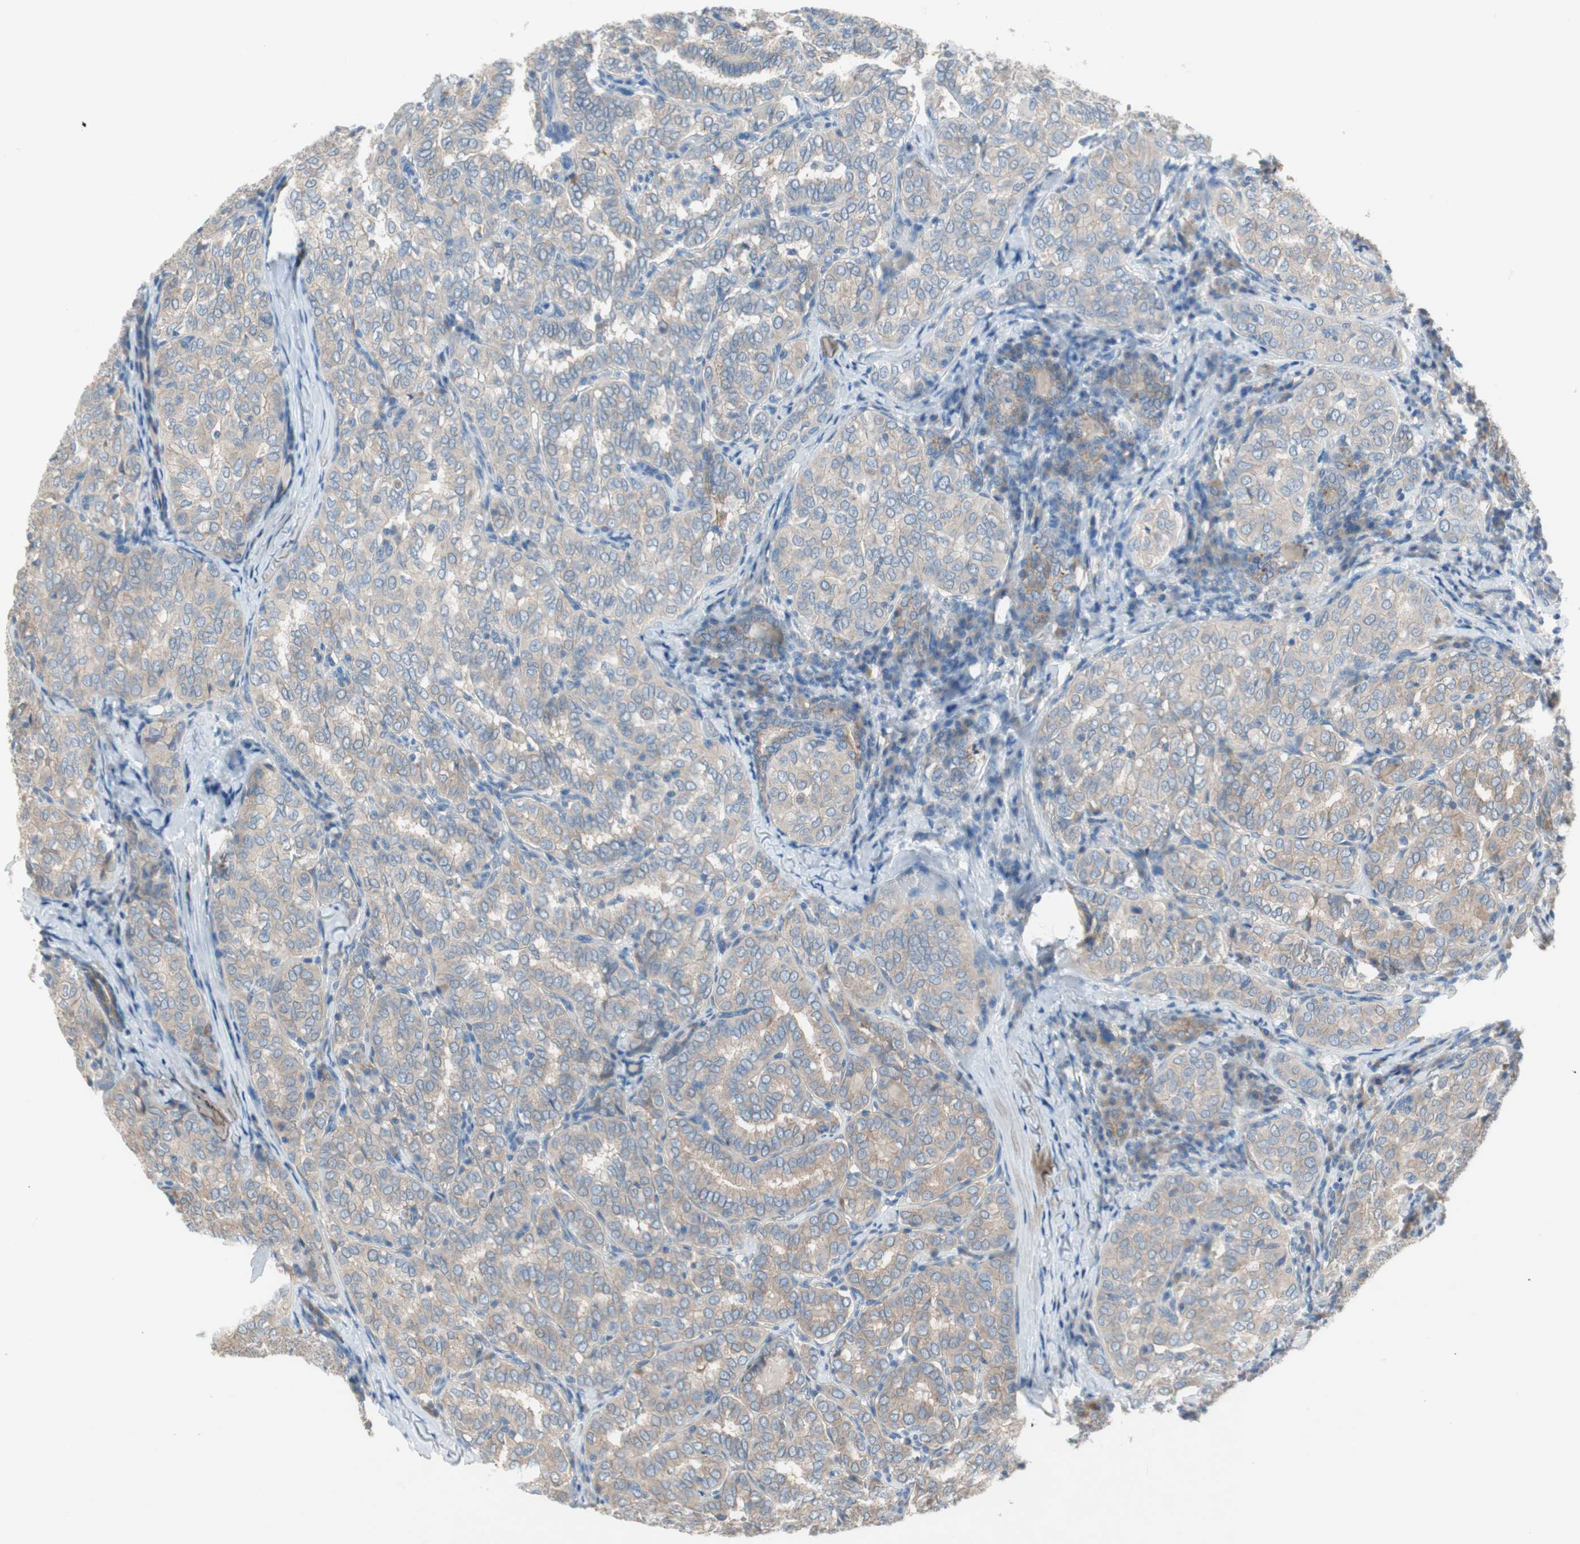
{"staining": {"intensity": "weak", "quantity": "25%-75%", "location": "cytoplasmic/membranous"}, "tissue": "thyroid cancer", "cell_type": "Tumor cells", "image_type": "cancer", "snomed": [{"axis": "morphology", "description": "Normal tissue, NOS"}, {"axis": "morphology", "description": "Papillary adenocarcinoma, NOS"}, {"axis": "topography", "description": "Thyroid gland"}], "caption": "Approximately 25%-75% of tumor cells in papillary adenocarcinoma (thyroid) show weak cytoplasmic/membranous protein positivity as visualized by brown immunohistochemical staining.", "gene": "GLUL", "patient": {"sex": "female", "age": 30}}